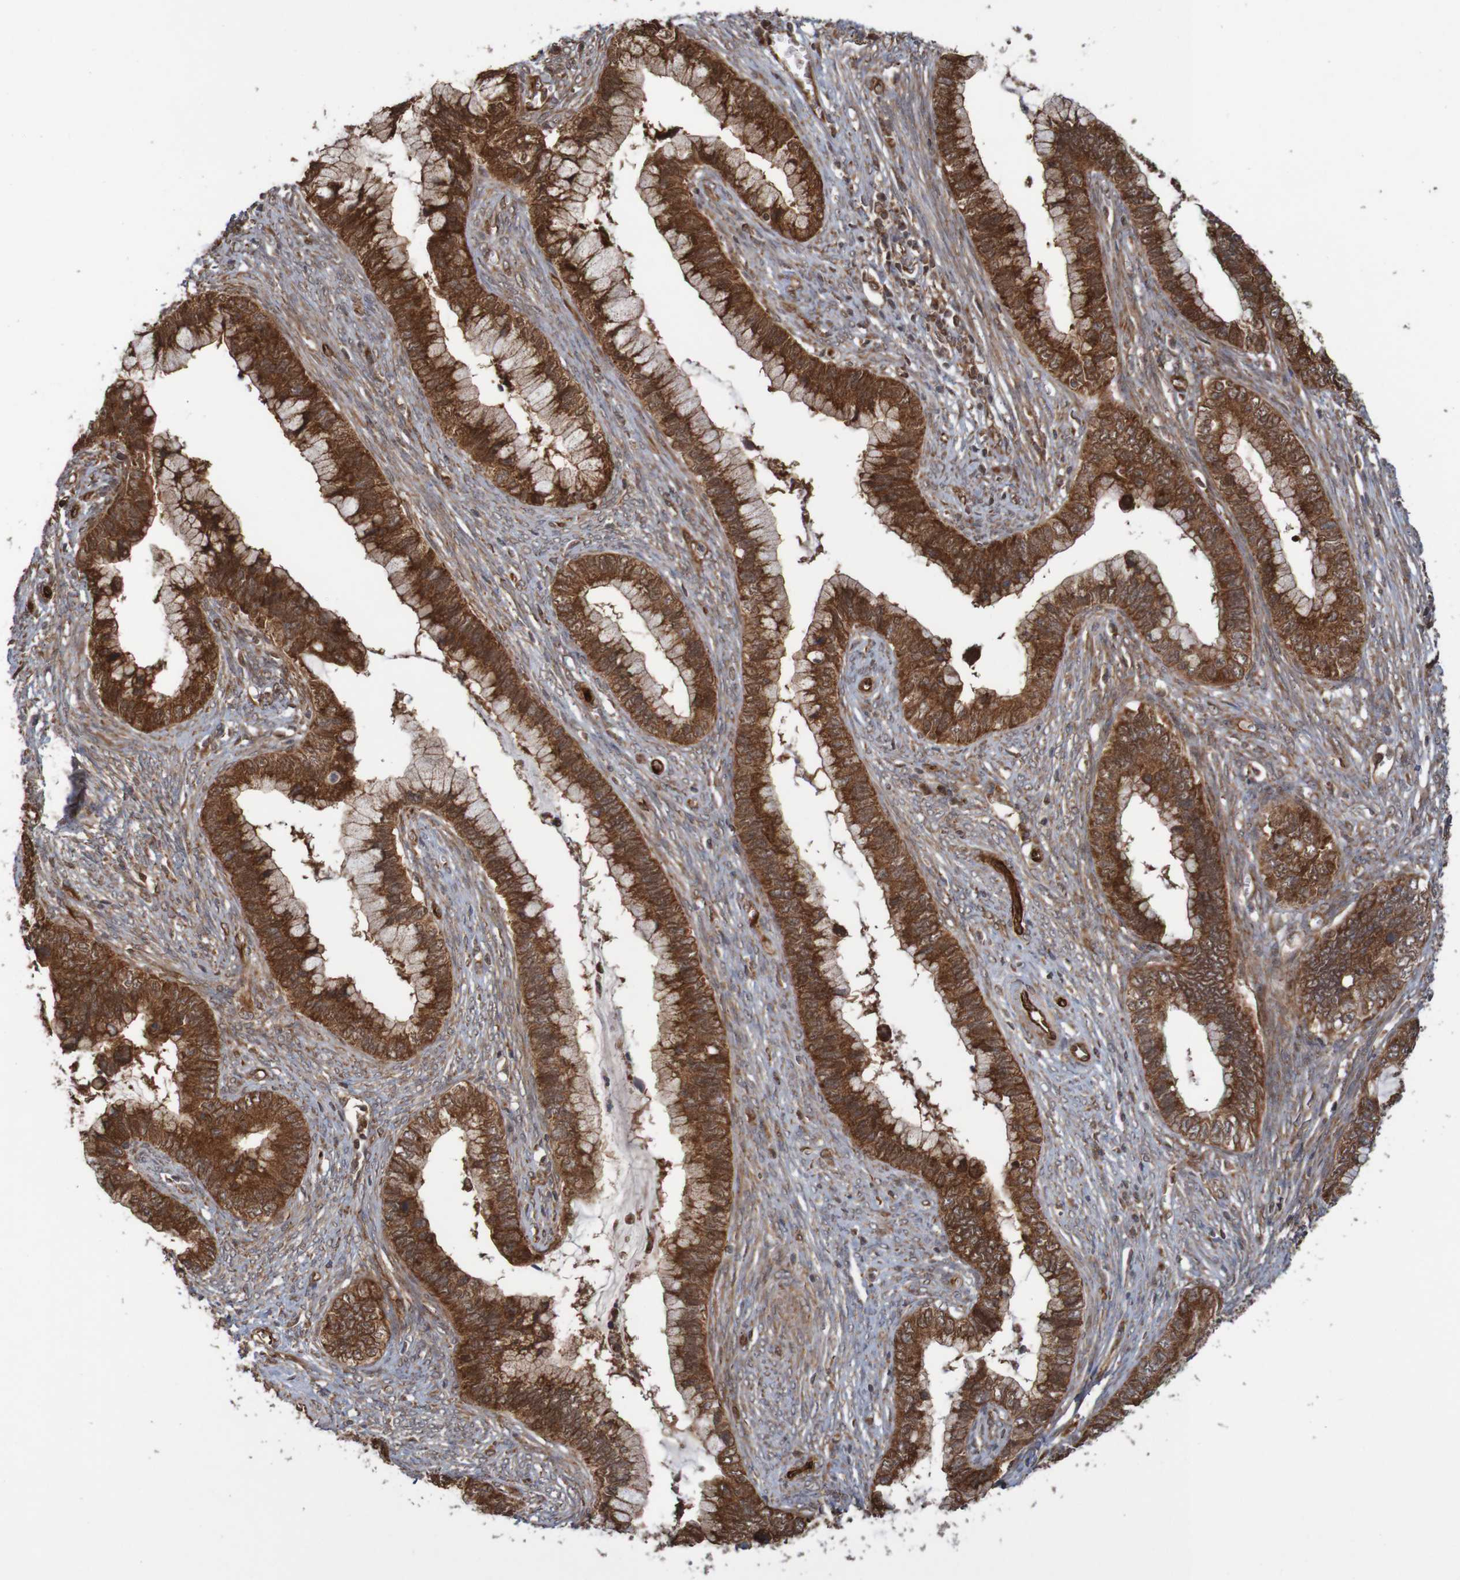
{"staining": {"intensity": "strong", "quantity": ">75%", "location": "cytoplasmic/membranous"}, "tissue": "cervical cancer", "cell_type": "Tumor cells", "image_type": "cancer", "snomed": [{"axis": "morphology", "description": "Adenocarcinoma, NOS"}, {"axis": "topography", "description": "Cervix"}], "caption": "Immunohistochemical staining of adenocarcinoma (cervical) exhibits high levels of strong cytoplasmic/membranous protein expression in approximately >75% of tumor cells.", "gene": "MRPL52", "patient": {"sex": "female", "age": 44}}